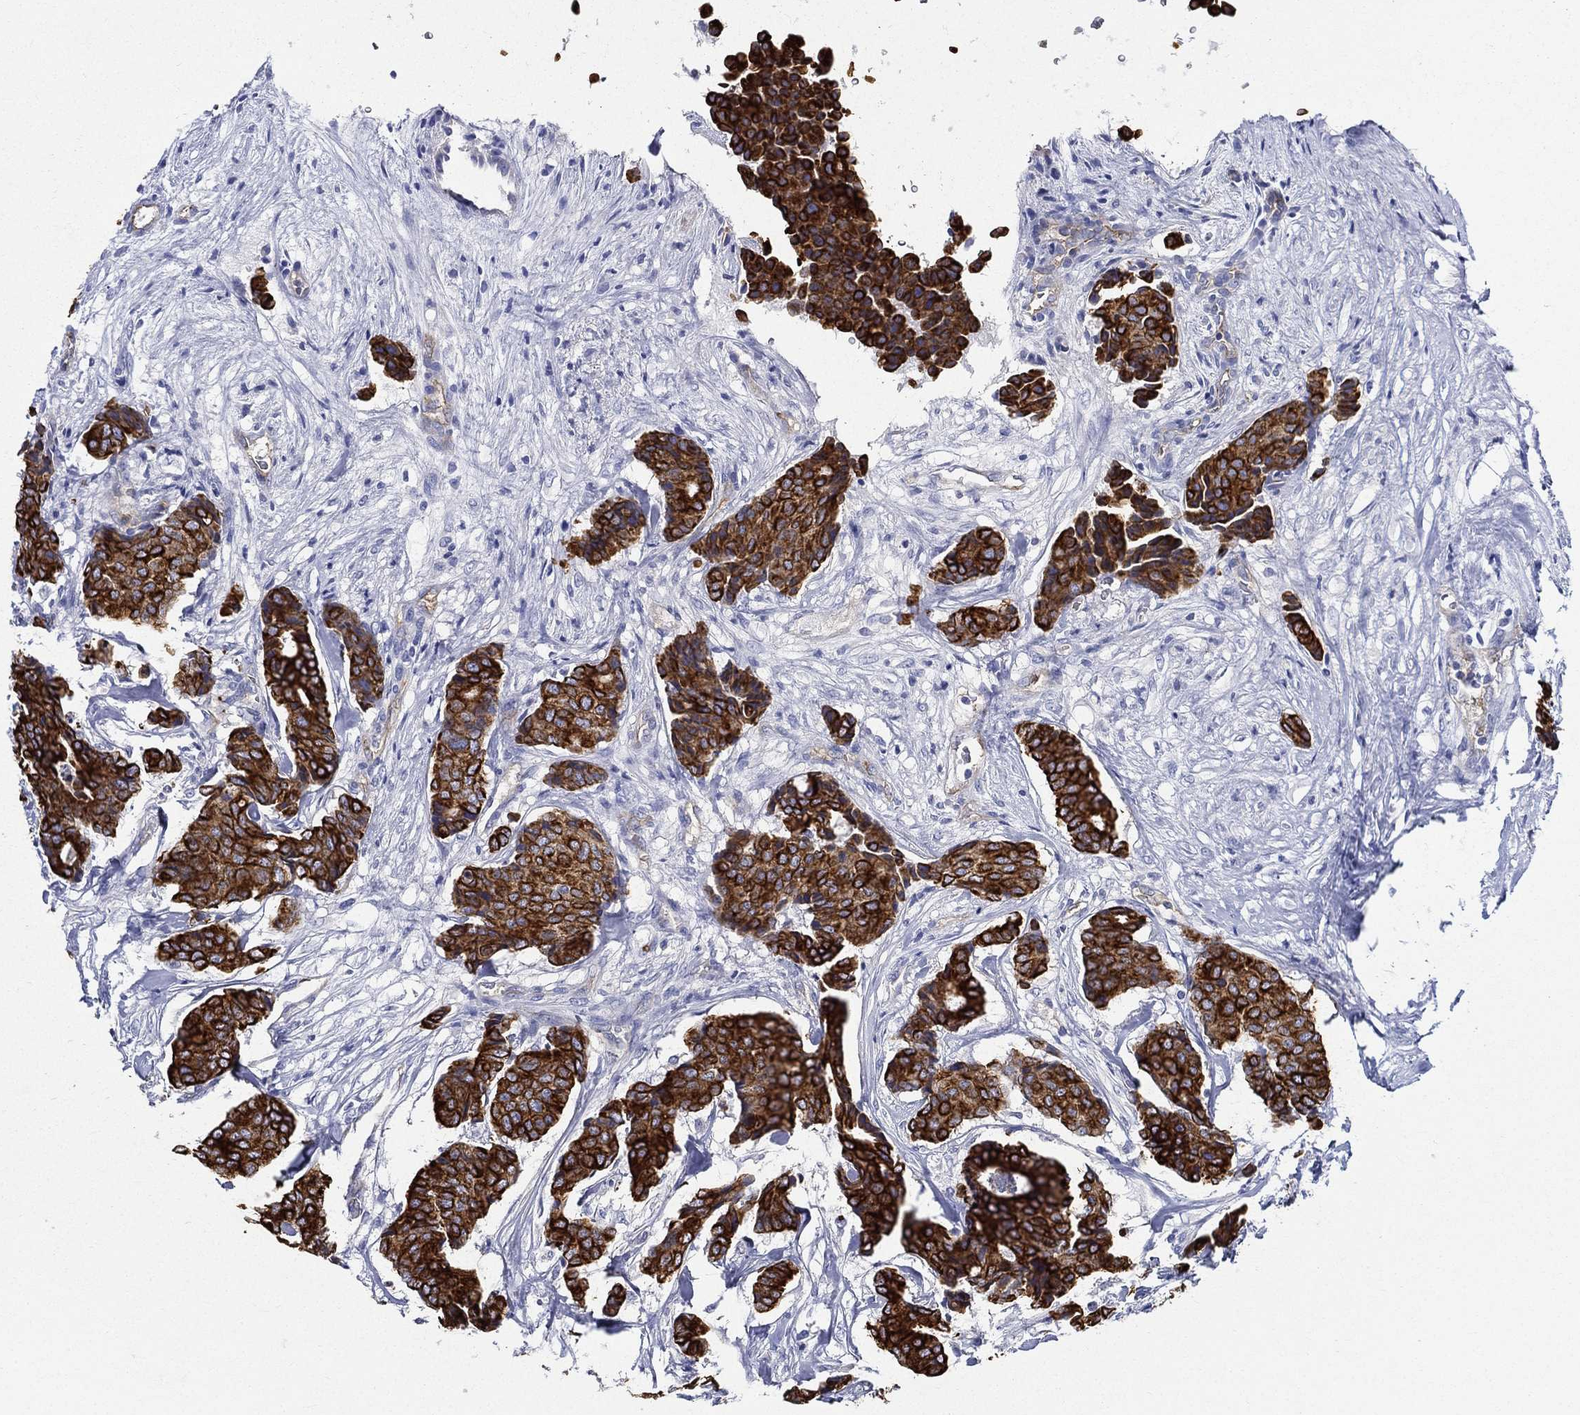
{"staining": {"intensity": "strong", "quantity": ">75%", "location": "cytoplasmic/membranous"}, "tissue": "breast cancer", "cell_type": "Tumor cells", "image_type": "cancer", "snomed": [{"axis": "morphology", "description": "Duct carcinoma"}, {"axis": "topography", "description": "Breast"}], "caption": "The micrograph demonstrates a brown stain indicating the presence of a protein in the cytoplasmic/membranous of tumor cells in invasive ductal carcinoma (breast).", "gene": "NEDD9", "patient": {"sex": "female", "age": 75}}